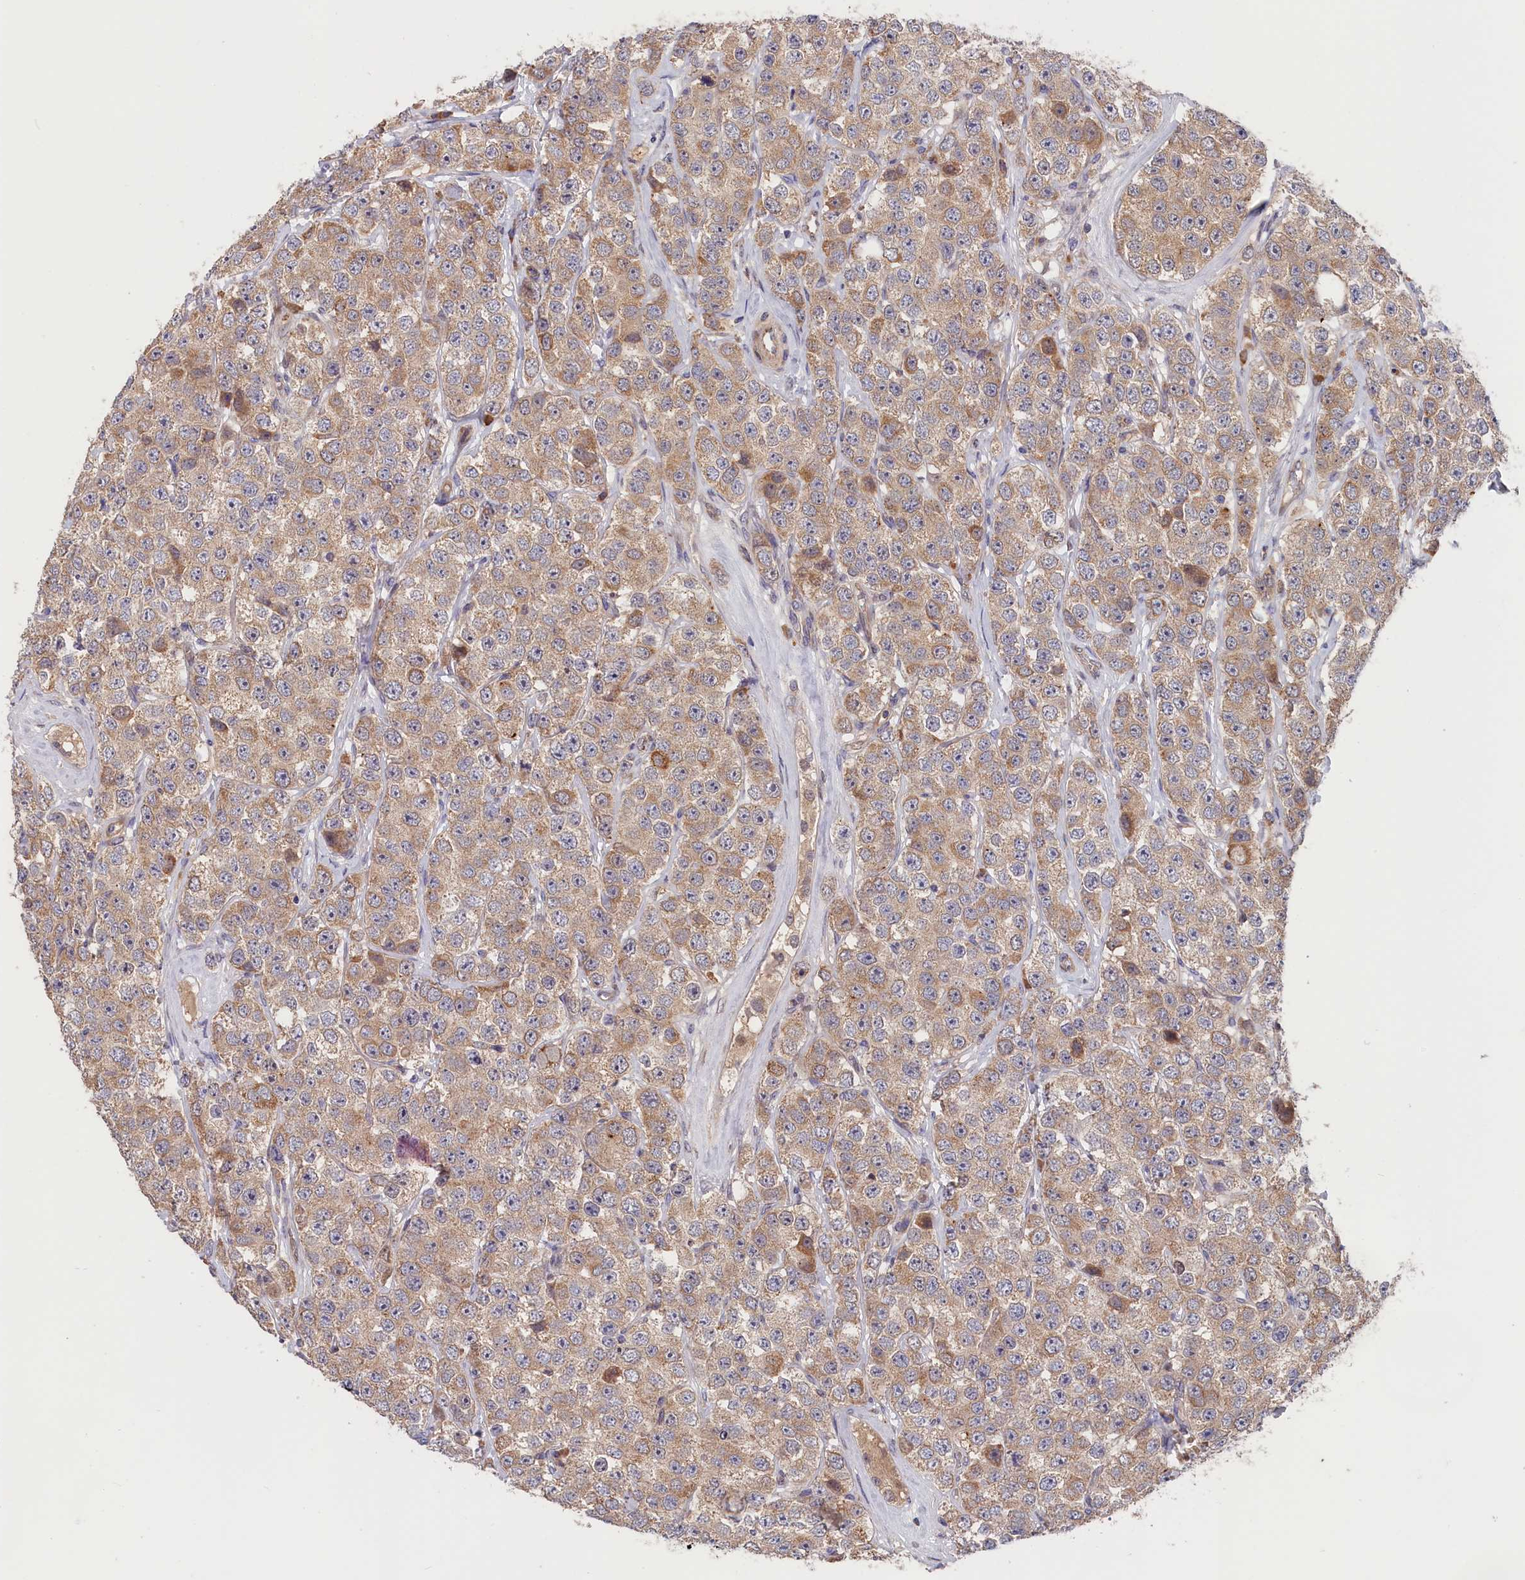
{"staining": {"intensity": "moderate", "quantity": ">75%", "location": "cytoplasmic/membranous"}, "tissue": "testis cancer", "cell_type": "Tumor cells", "image_type": "cancer", "snomed": [{"axis": "morphology", "description": "Seminoma, NOS"}, {"axis": "topography", "description": "Testis"}], "caption": "Tumor cells display moderate cytoplasmic/membranous expression in about >75% of cells in testis seminoma.", "gene": "CEP44", "patient": {"sex": "male", "age": 28}}